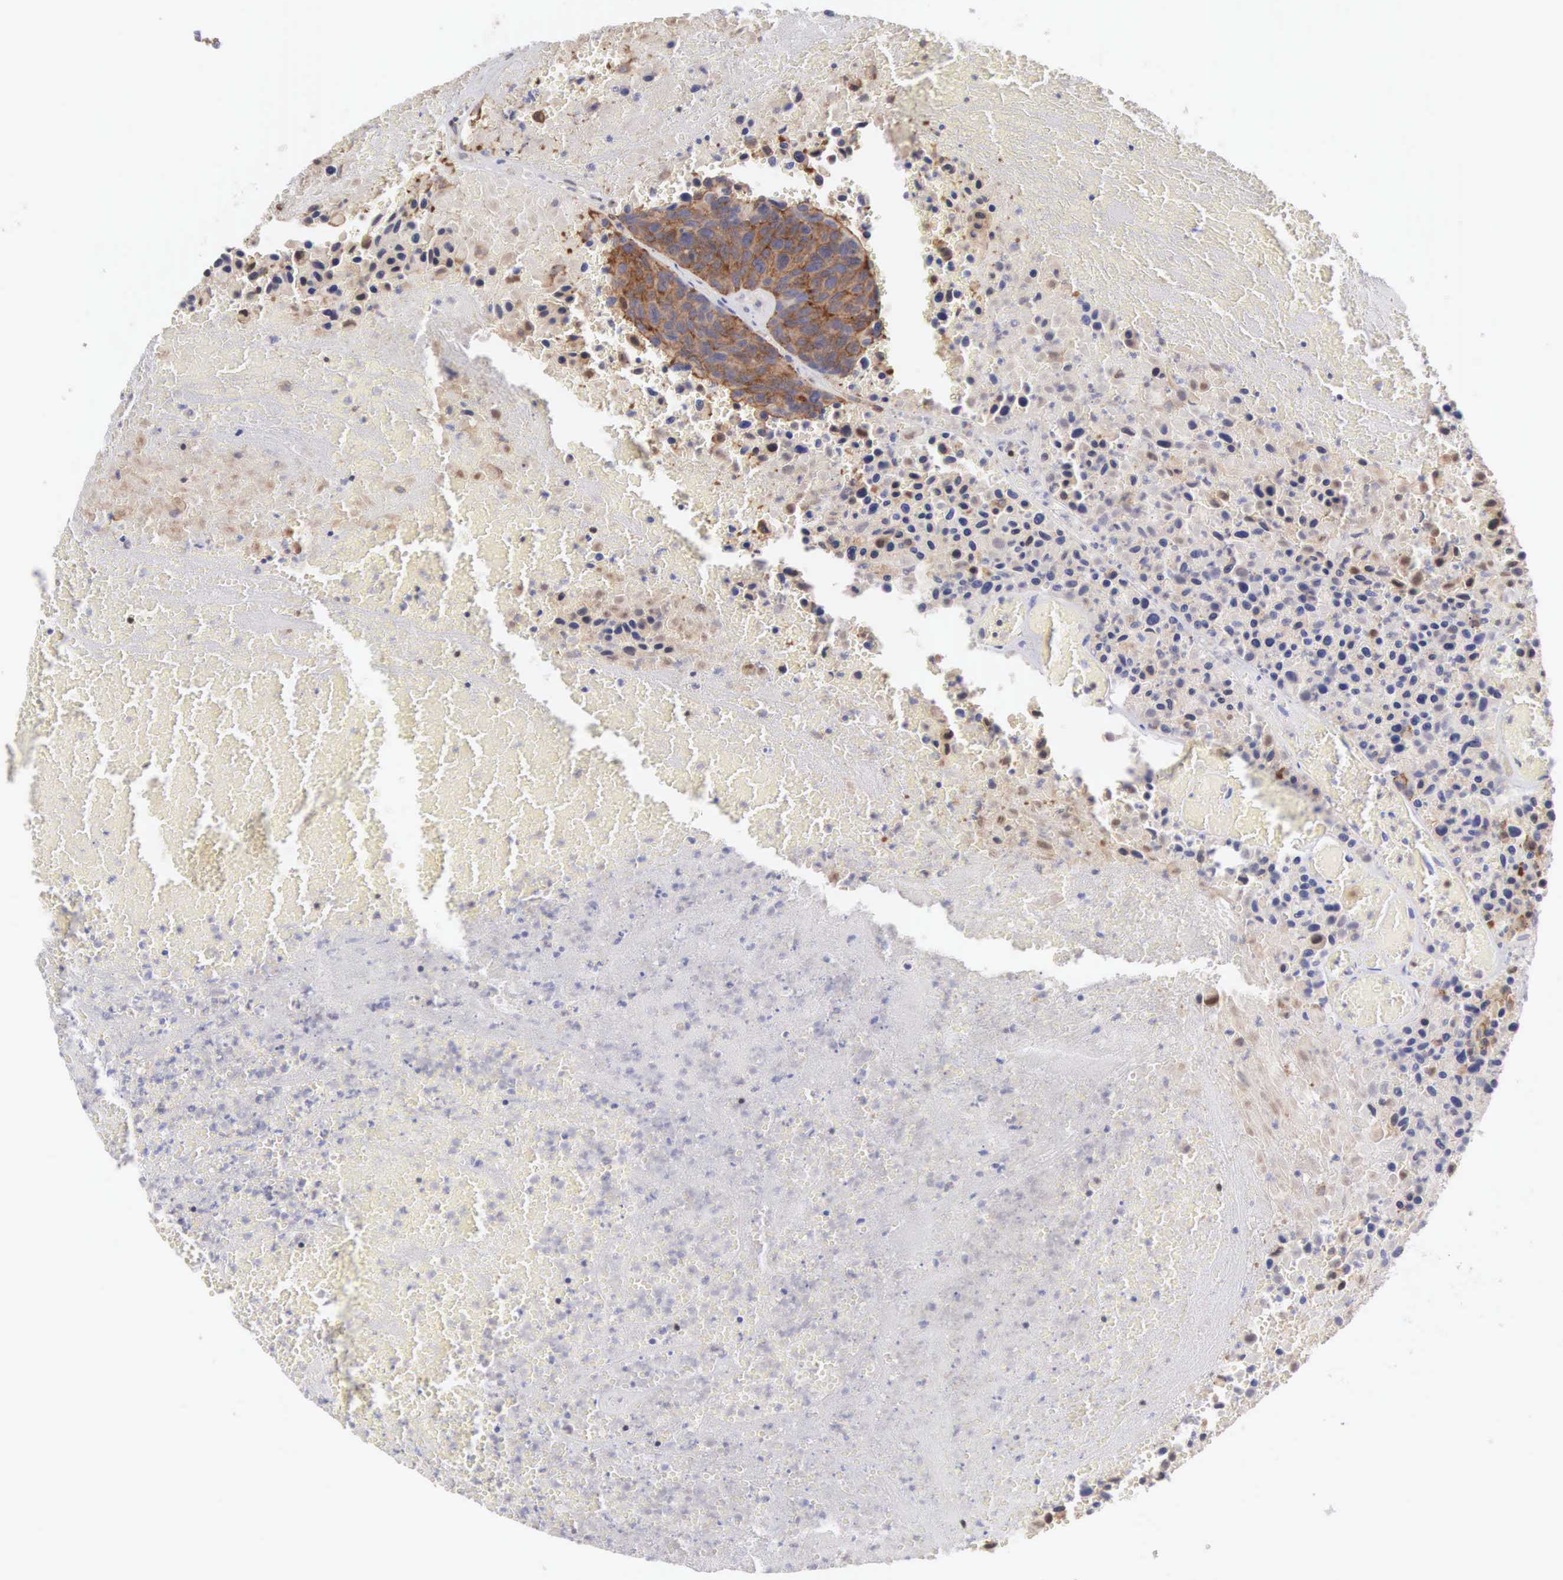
{"staining": {"intensity": "strong", "quantity": ">75%", "location": "cytoplasmic/membranous"}, "tissue": "urothelial cancer", "cell_type": "Tumor cells", "image_type": "cancer", "snomed": [{"axis": "morphology", "description": "Urothelial carcinoma, High grade"}, {"axis": "topography", "description": "Urinary bladder"}], "caption": "This is an image of immunohistochemistry (IHC) staining of urothelial cancer, which shows strong staining in the cytoplasmic/membranous of tumor cells.", "gene": "SH3BP1", "patient": {"sex": "male", "age": 66}}